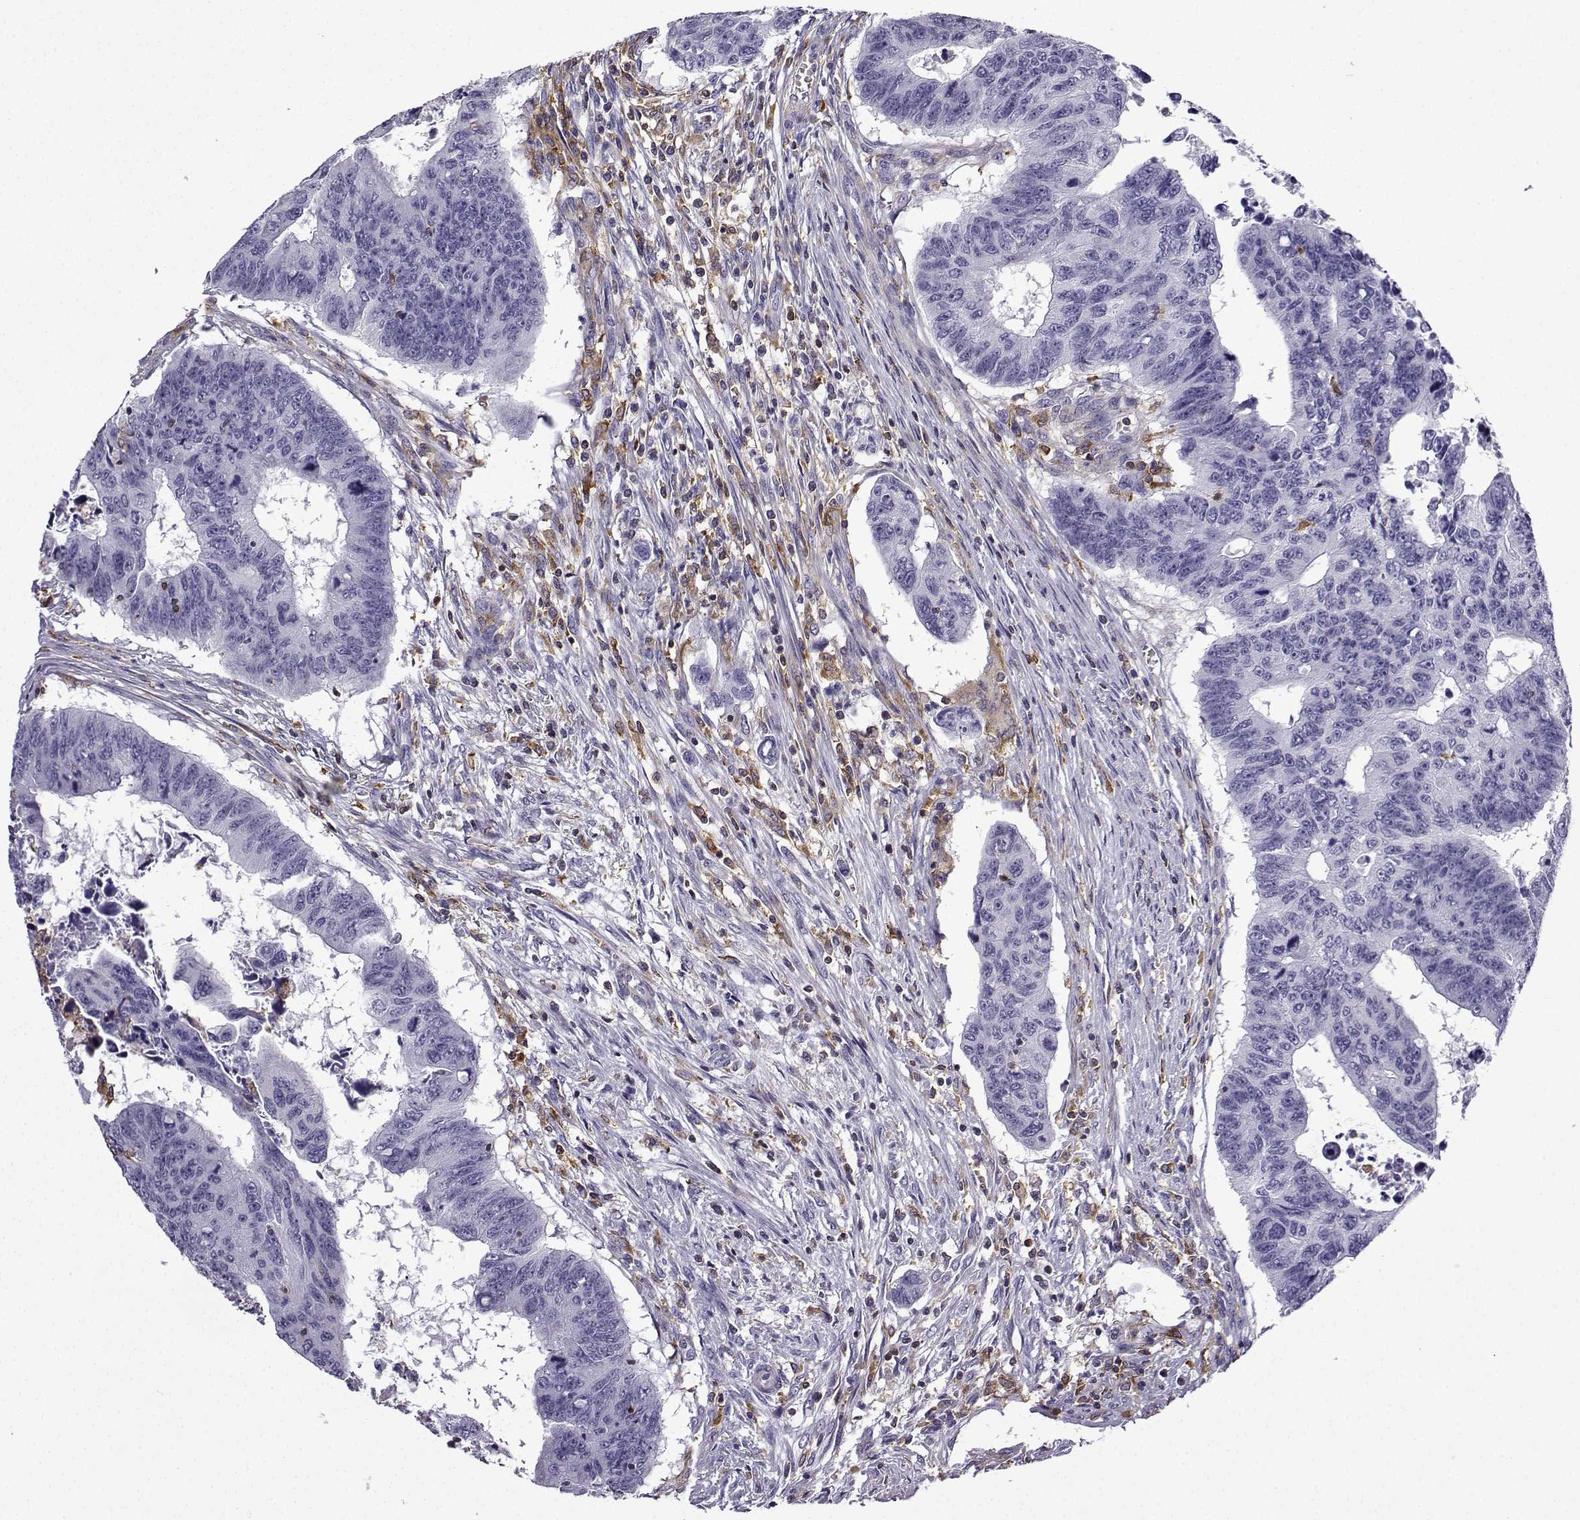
{"staining": {"intensity": "negative", "quantity": "none", "location": "none"}, "tissue": "colorectal cancer", "cell_type": "Tumor cells", "image_type": "cancer", "snomed": [{"axis": "morphology", "description": "Adenocarcinoma, NOS"}, {"axis": "topography", "description": "Rectum"}], "caption": "A high-resolution micrograph shows immunohistochemistry (IHC) staining of colorectal cancer (adenocarcinoma), which shows no significant expression in tumor cells.", "gene": "DOCK10", "patient": {"sex": "female", "age": 85}}